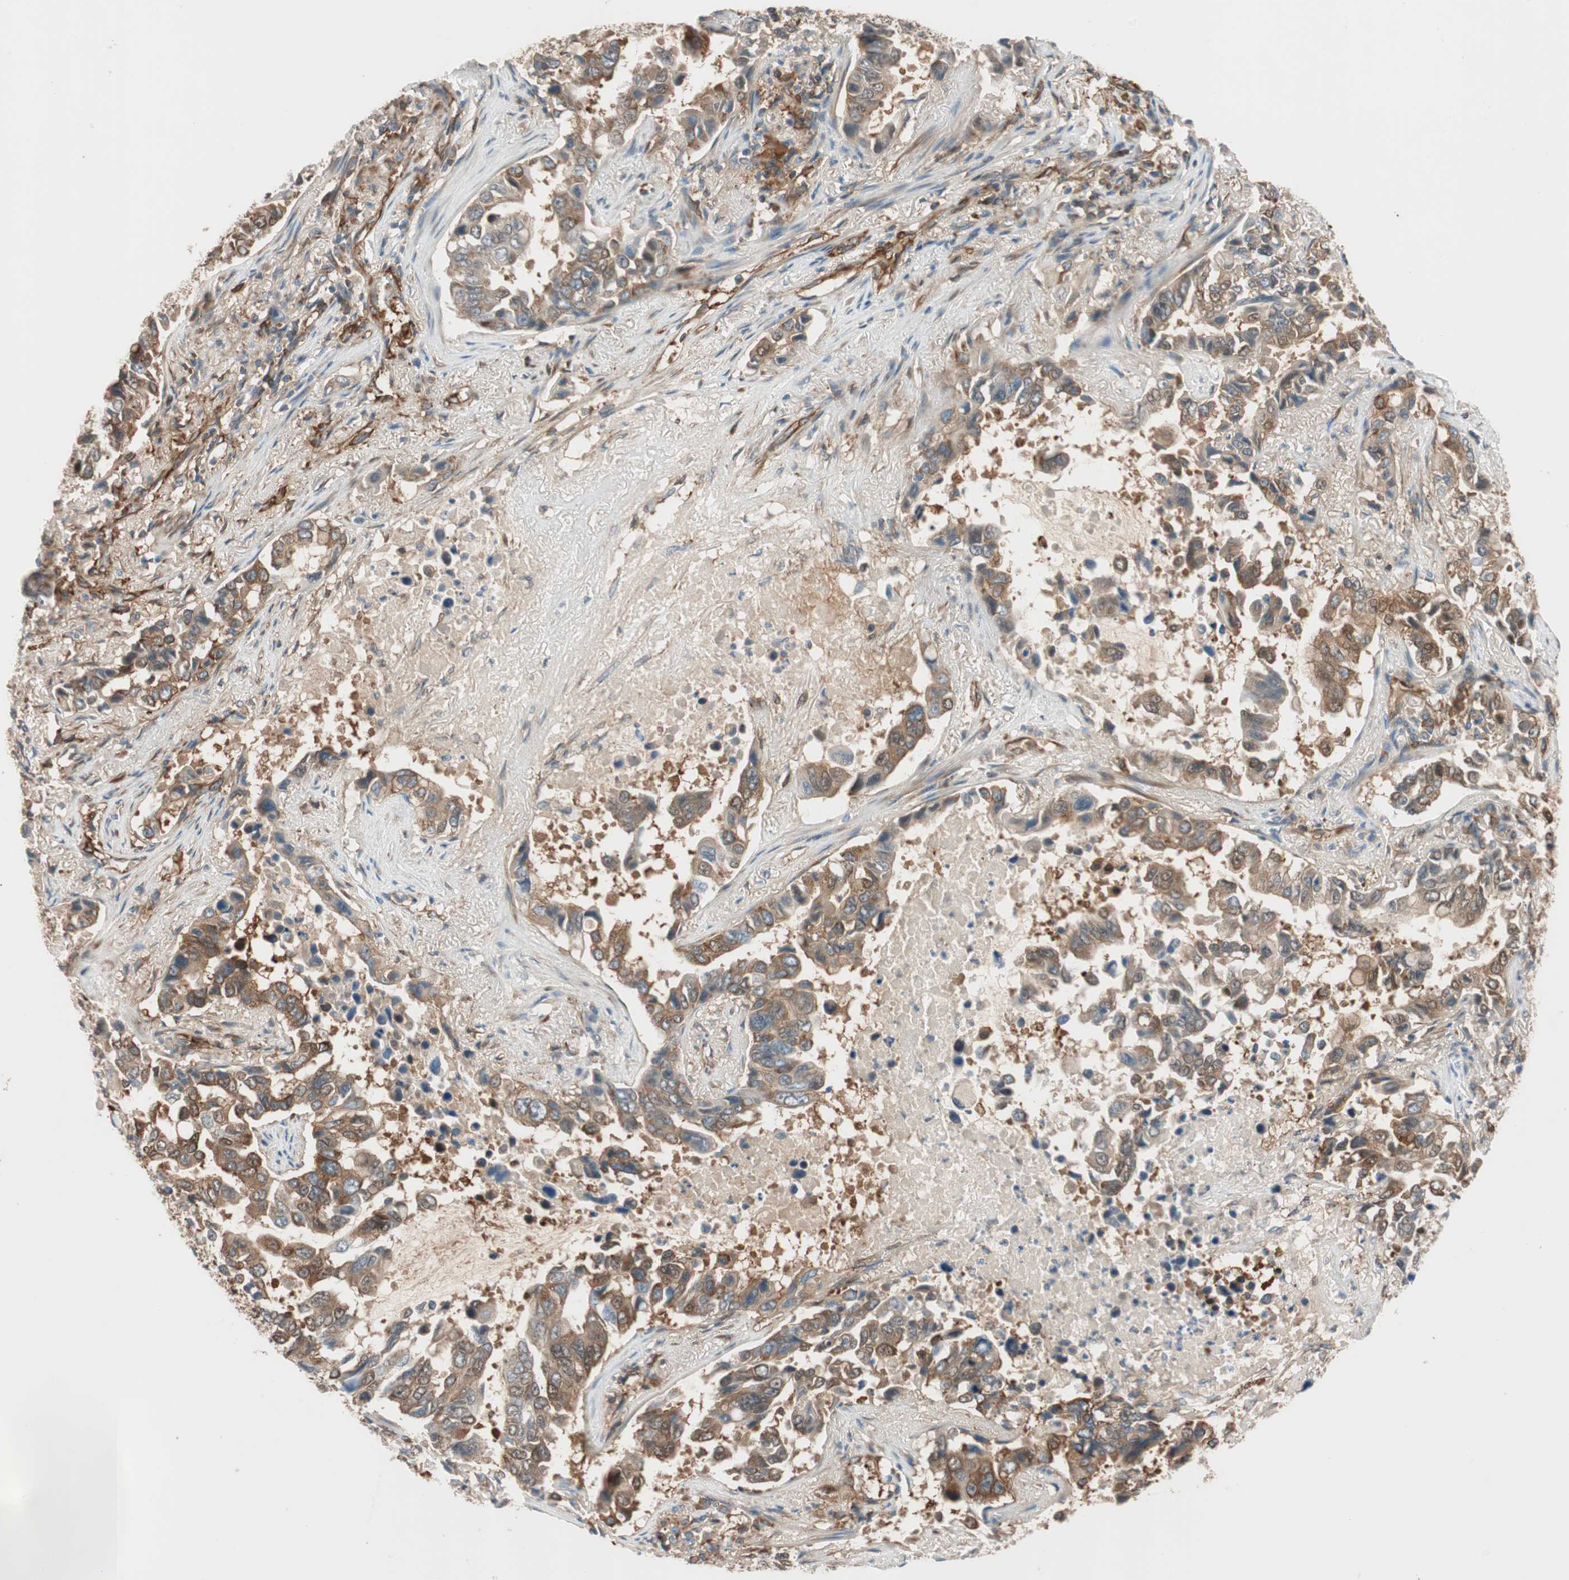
{"staining": {"intensity": "strong", "quantity": ">75%", "location": "cytoplasmic/membranous"}, "tissue": "lung cancer", "cell_type": "Tumor cells", "image_type": "cancer", "snomed": [{"axis": "morphology", "description": "Adenocarcinoma, NOS"}, {"axis": "topography", "description": "Lung"}], "caption": "High-magnification brightfield microscopy of adenocarcinoma (lung) stained with DAB (brown) and counterstained with hematoxylin (blue). tumor cells exhibit strong cytoplasmic/membranous positivity is present in approximately>75% of cells.", "gene": "WASL", "patient": {"sex": "male", "age": 64}}